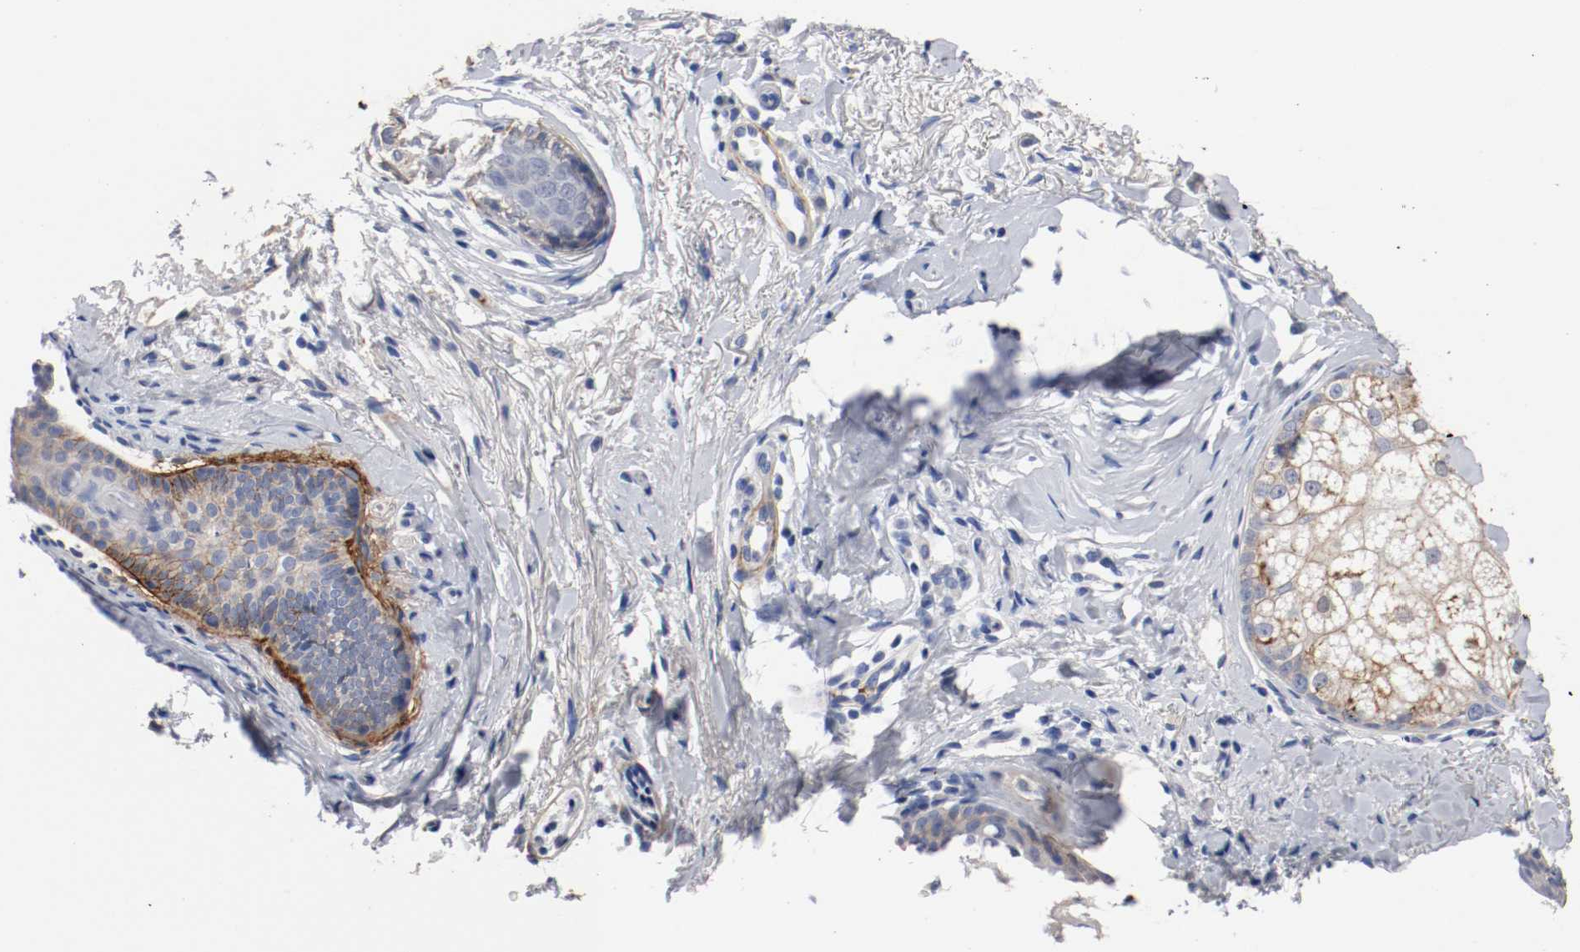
{"staining": {"intensity": "moderate", "quantity": "25%-75%", "location": "cytoplasmic/membranous"}, "tissue": "skin cancer", "cell_type": "Tumor cells", "image_type": "cancer", "snomed": [{"axis": "morphology", "description": "Normal tissue, NOS"}, {"axis": "morphology", "description": "Basal cell carcinoma"}, {"axis": "topography", "description": "Skin"}], "caption": "Immunohistochemistry staining of skin basal cell carcinoma, which reveals medium levels of moderate cytoplasmic/membranous positivity in about 25%-75% of tumor cells indicating moderate cytoplasmic/membranous protein staining. The staining was performed using DAB (brown) for protein detection and nuclei were counterstained in hematoxylin (blue).", "gene": "TNC", "patient": {"sex": "female", "age": 69}}